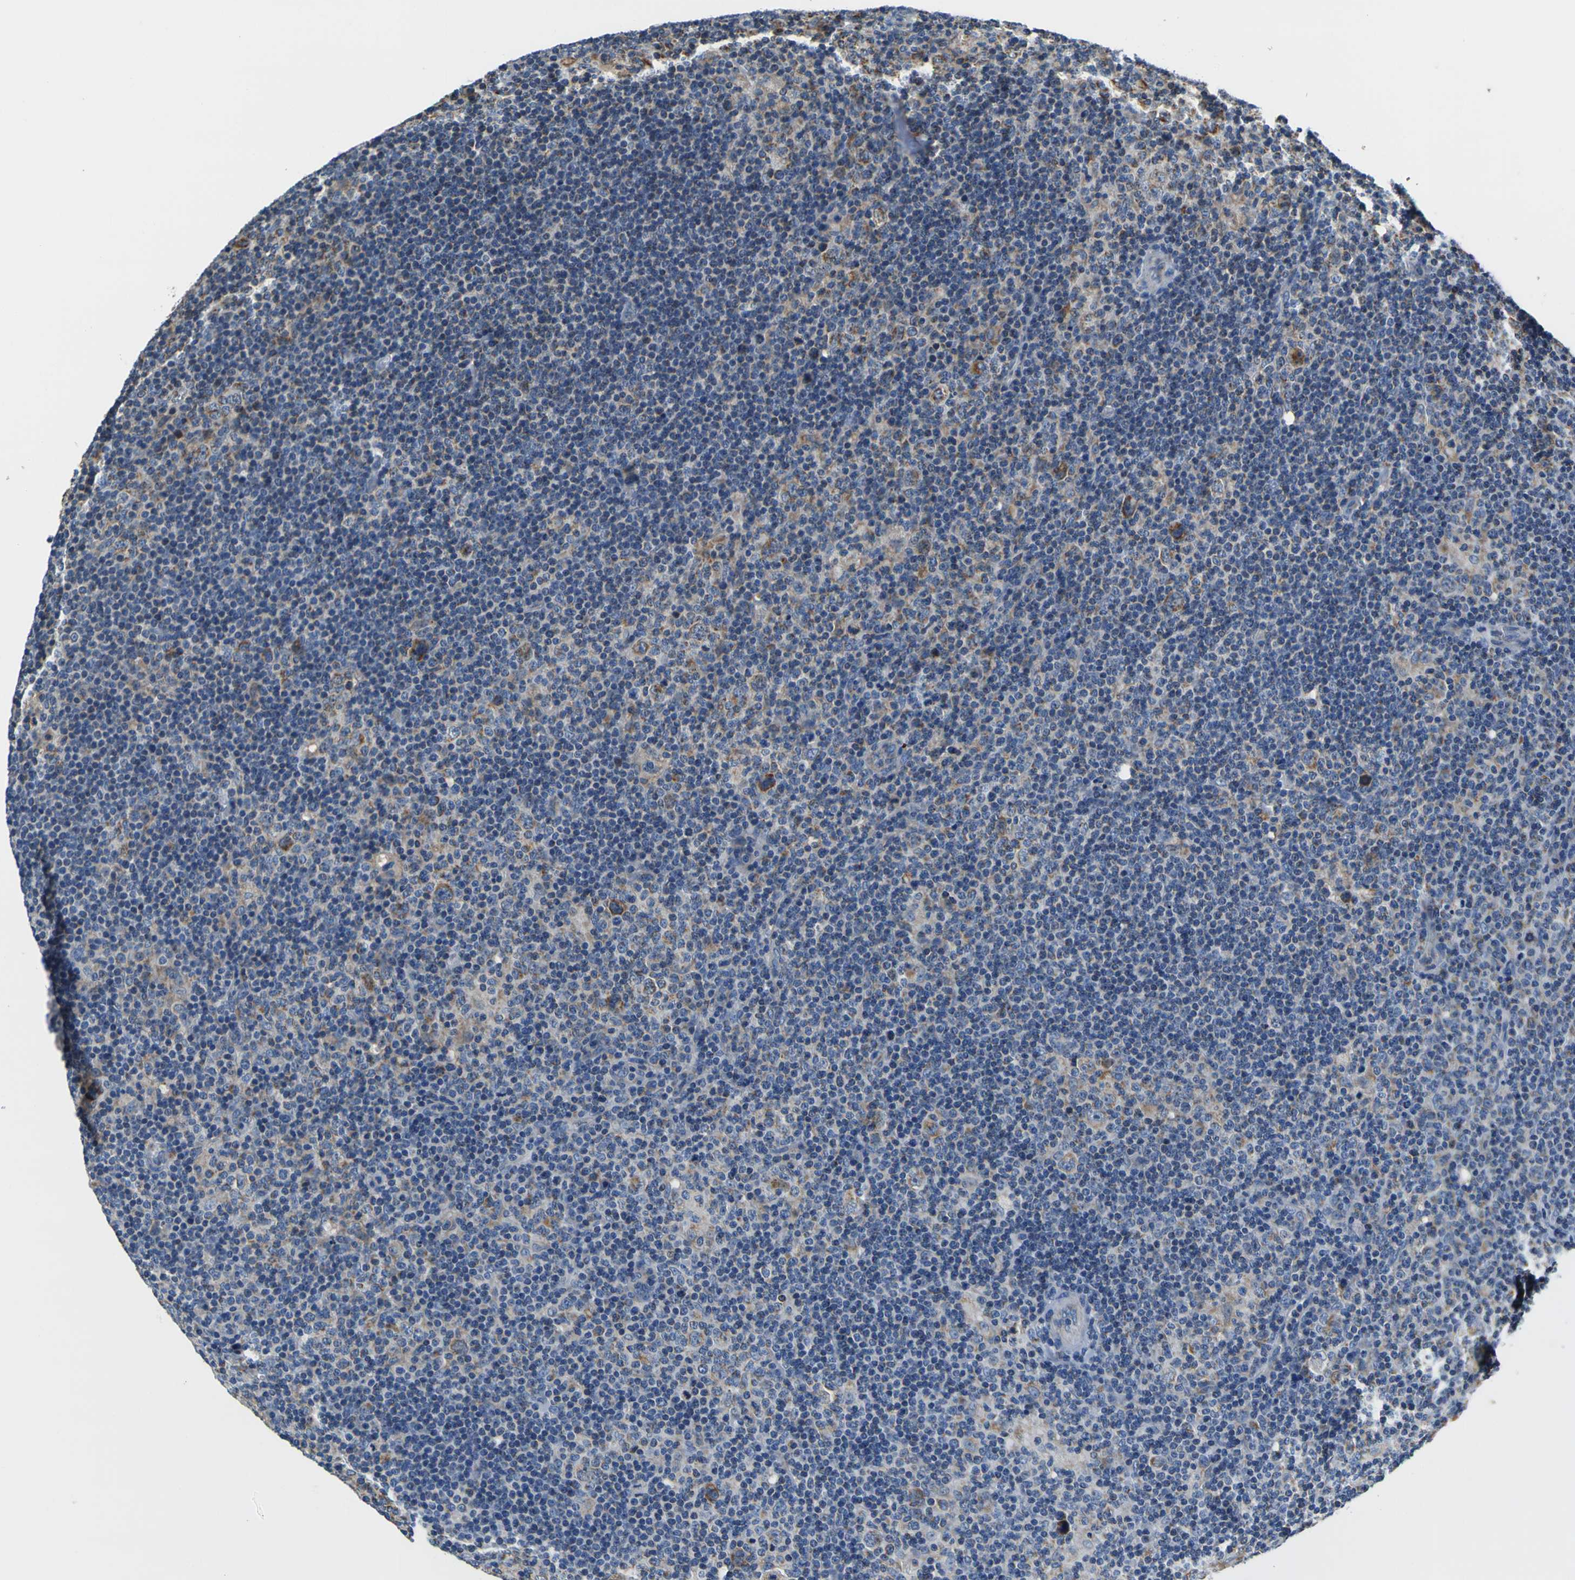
{"staining": {"intensity": "moderate", "quantity": ">75%", "location": "cytoplasmic/membranous"}, "tissue": "lymphoma", "cell_type": "Tumor cells", "image_type": "cancer", "snomed": [{"axis": "morphology", "description": "Hodgkin's disease, NOS"}, {"axis": "topography", "description": "Lymph node"}], "caption": "This image exhibits IHC staining of human lymphoma, with medium moderate cytoplasmic/membranous expression in about >75% of tumor cells.", "gene": "LRP4", "patient": {"sex": "female", "age": 57}}